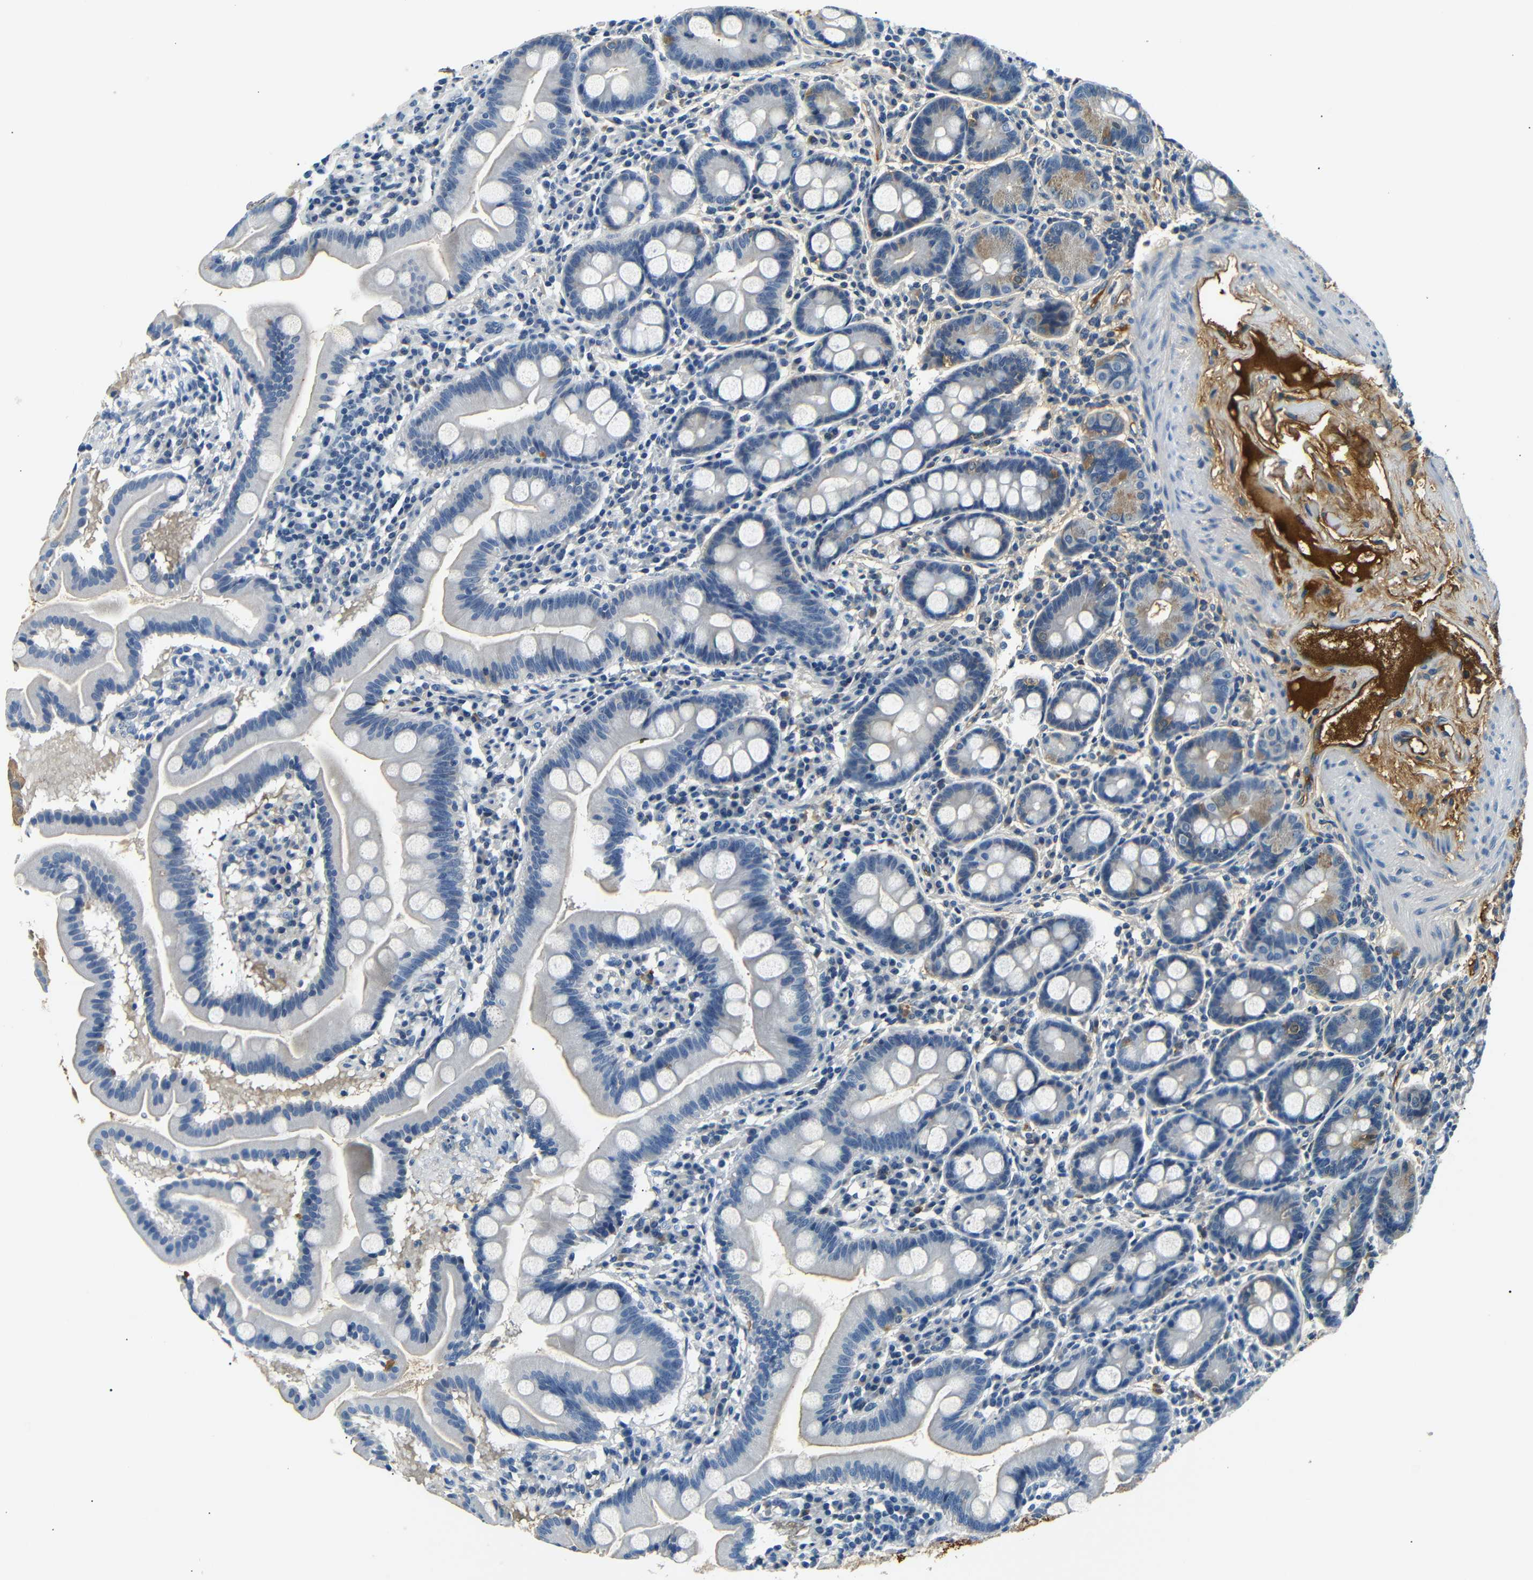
{"staining": {"intensity": "negative", "quantity": "none", "location": "none"}, "tissue": "duodenum", "cell_type": "Glandular cells", "image_type": "normal", "snomed": [{"axis": "morphology", "description": "Normal tissue, NOS"}, {"axis": "topography", "description": "Duodenum"}], "caption": "Duodenum stained for a protein using immunohistochemistry exhibits no expression glandular cells.", "gene": "LHCGR", "patient": {"sex": "male", "age": 50}}